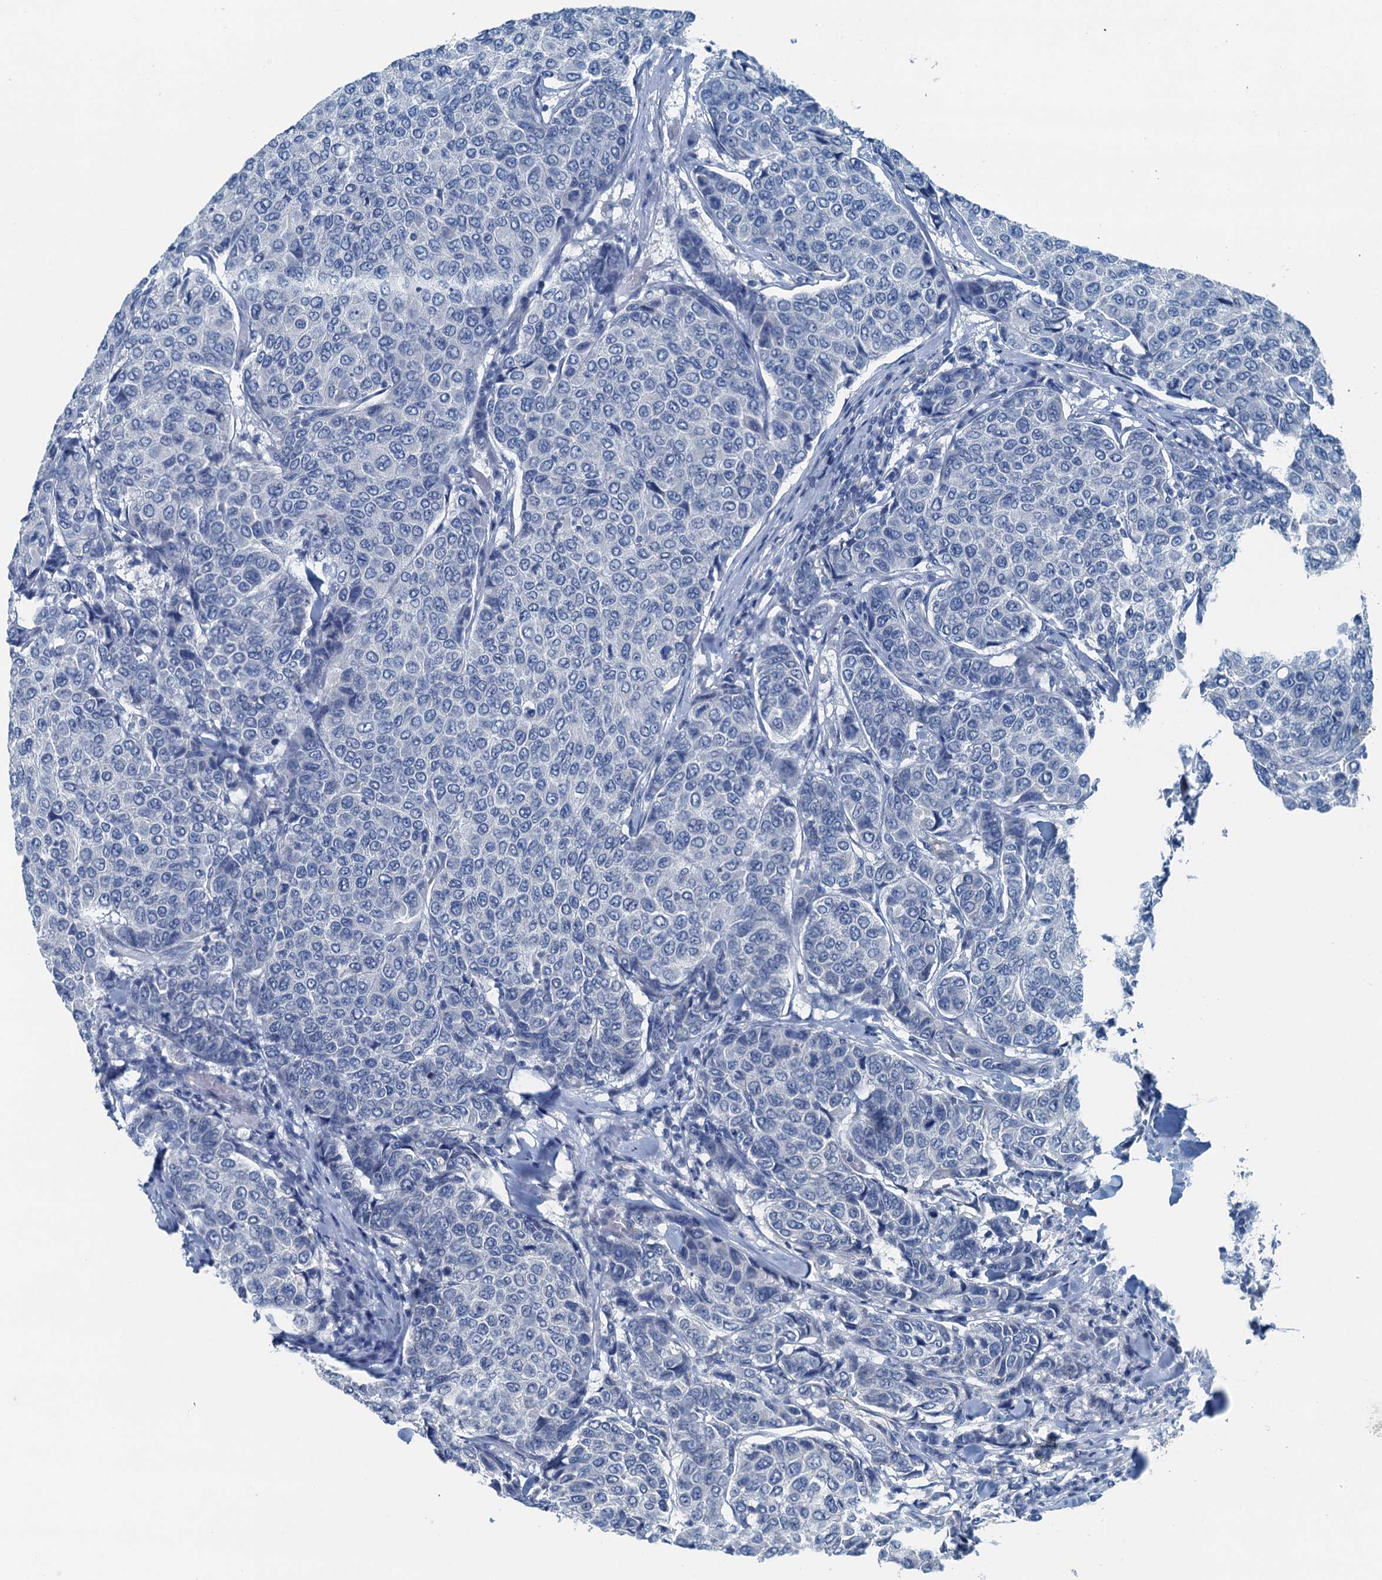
{"staining": {"intensity": "negative", "quantity": "none", "location": "none"}, "tissue": "breast cancer", "cell_type": "Tumor cells", "image_type": "cancer", "snomed": [{"axis": "morphology", "description": "Duct carcinoma"}, {"axis": "topography", "description": "Breast"}], "caption": "The immunohistochemistry (IHC) image has no significant expression in tumor cells of breast cancer (intraductal carcinoma) tissue.", "gene": "GFOD2", "patient": {"sex": "female", "age": 55}}